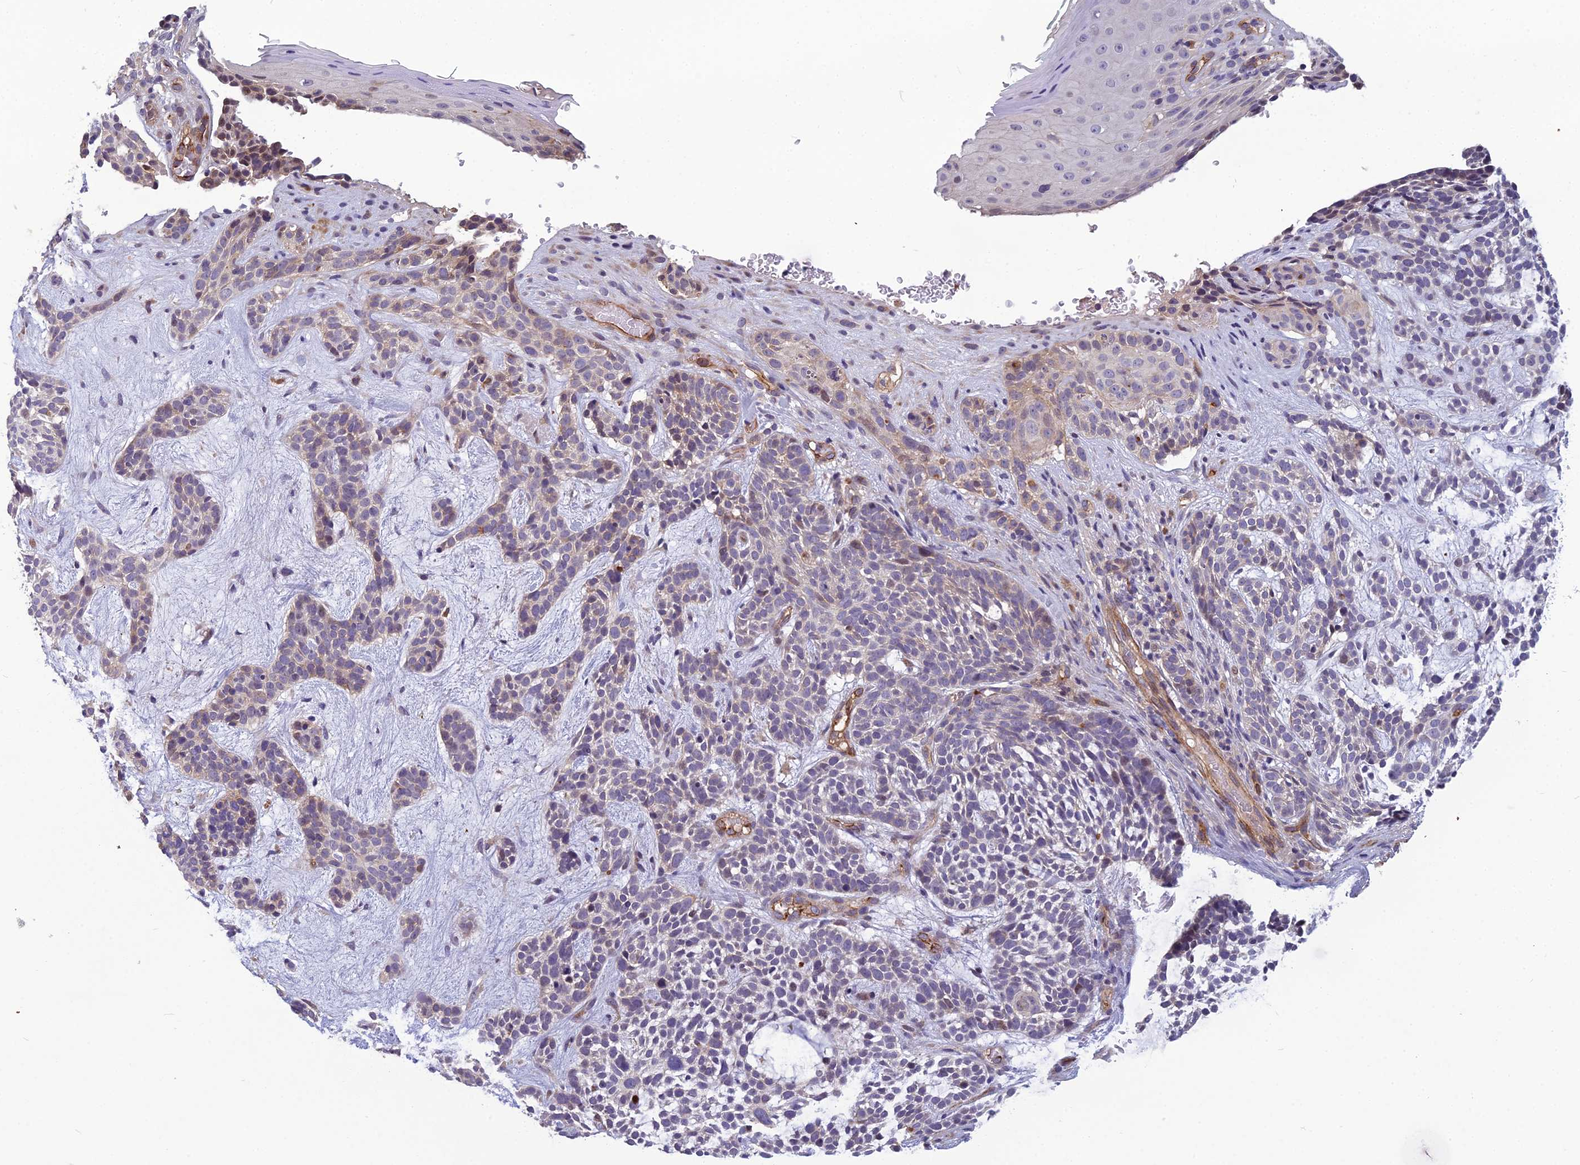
{"staining": {"intensity": "negative", "quantity": "none", "location": "none"}, "tissue": "skin cancer", "cell_type": "Tumor cells", "image_type": "cancer", "snomed": [{"axis": "morphology", "description": "Basal cell carcinoma"}, {"axis": "topography", "description": "Skin"}], "caption": "DAB (3,3'-diaminobenzidine) immunohistochemical staining of basal cell carcinoma (skin) shows no significant positivity in tumor cells. (DAB (3,3'-diaminobenzidine) IHC visualized using brightfield microscopy, high magnification).", "gene": "TSPAN15", "patient": {"sex": "male", "age": 71}}